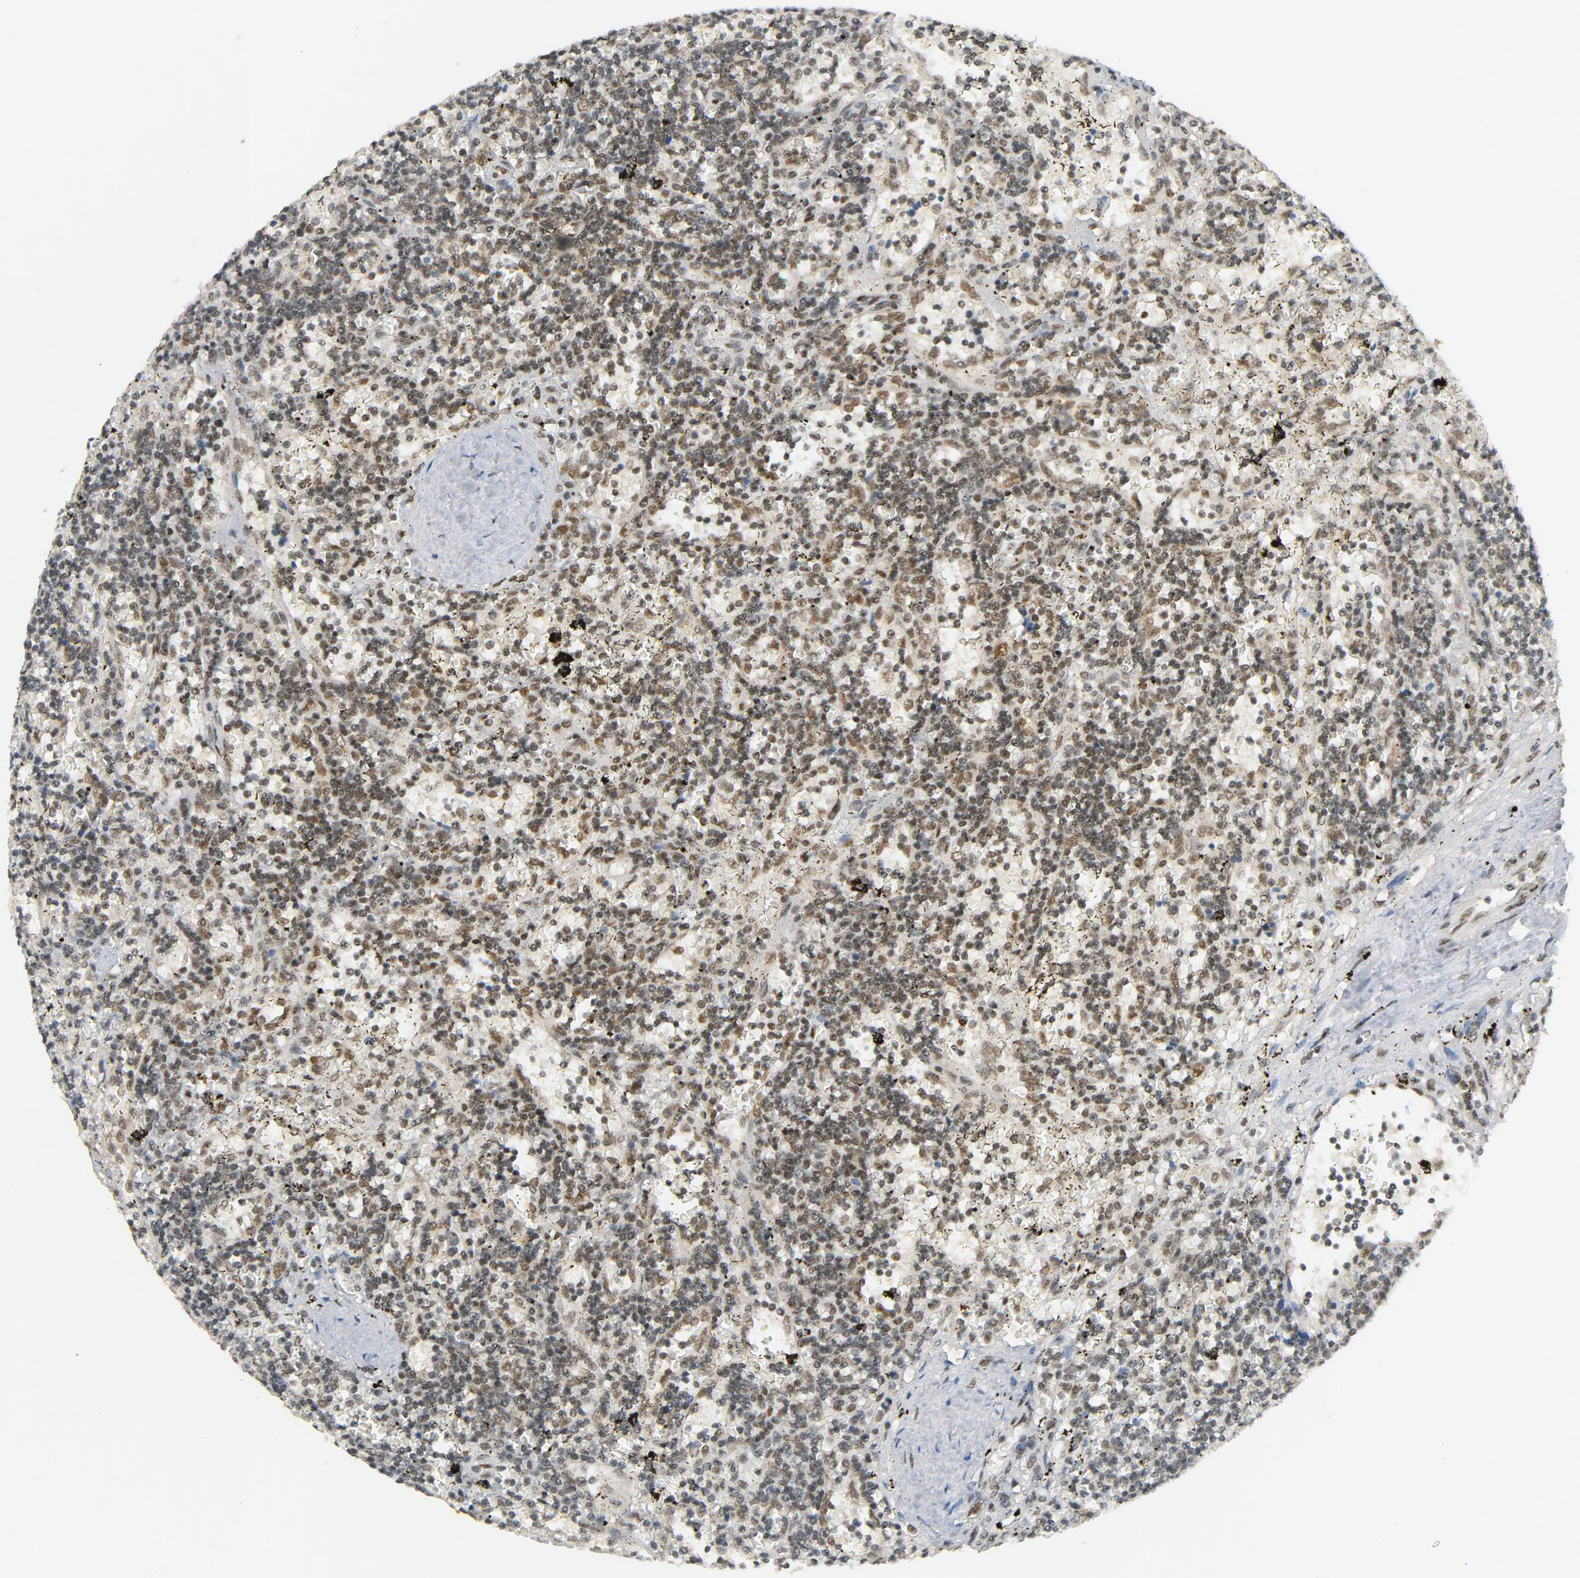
{"staining": {"intensity": "moderate", "quantity": ">75%", "location": "nuclear"}, "tissue": "lymphoma", "cell_type": "Tumor cells", "image_type": "cancer", "snomed": [{"axis": "morphology", "description": "Malignant lymphoma, non-Hodgkin's type, Low grade"}, {"axis": "topography", "description": "Spleen"}], "caption": "Immunohistochemistry (IHC) (DAB) staining of malignant lymphoma, non-Hodgkin's type (low-grade) reveals moderate nuclear protein staining in about >75% of tumor cells. (IHC, brightfield microscopy, high magnification).", "gene": "SMARCD1", "patient": {"sex": "male", "age": 60}}